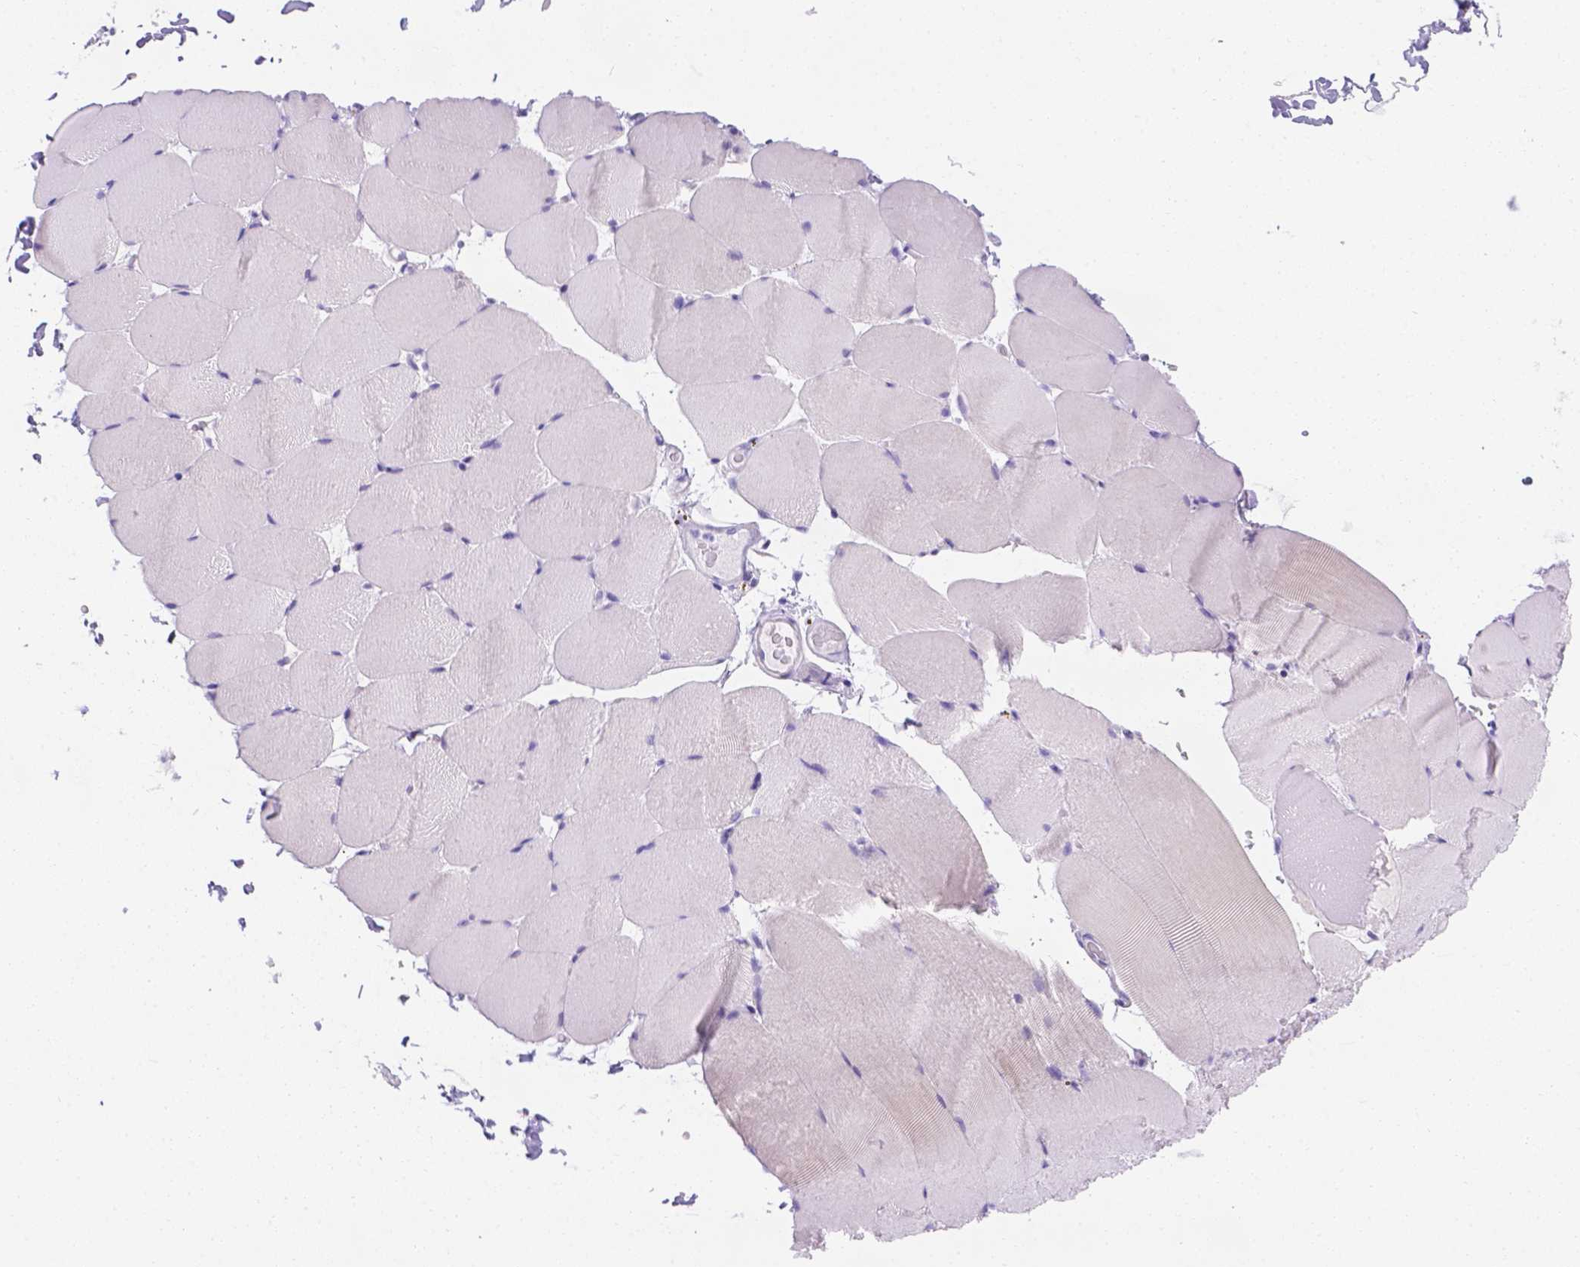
{"staining": {"intensity": "negative", "quantity": "none", "location": "none"}, "tissue": "skeletal muscle", "cell_type": "Myocytes", "image_type": "normal", "snomed": [{"axis": "morphology", "description": "Normal tissue, NOS"}, {"axis": "topography", "description": "Skeletal muscle"}], "caption": "IHC image of benign skeletal muscle: skeletal muscle stained with DAB (3,3'-diaminobenzidine) reveals no significant protein positivity in myocytes. Brightfield microscopy of immunohistochemistry (IHC) stained with DAB (brown) and hematoxylin (blue), captured at high magnification.", "gene": "MLN", "patient": {"sex": "female", "age": 37}}